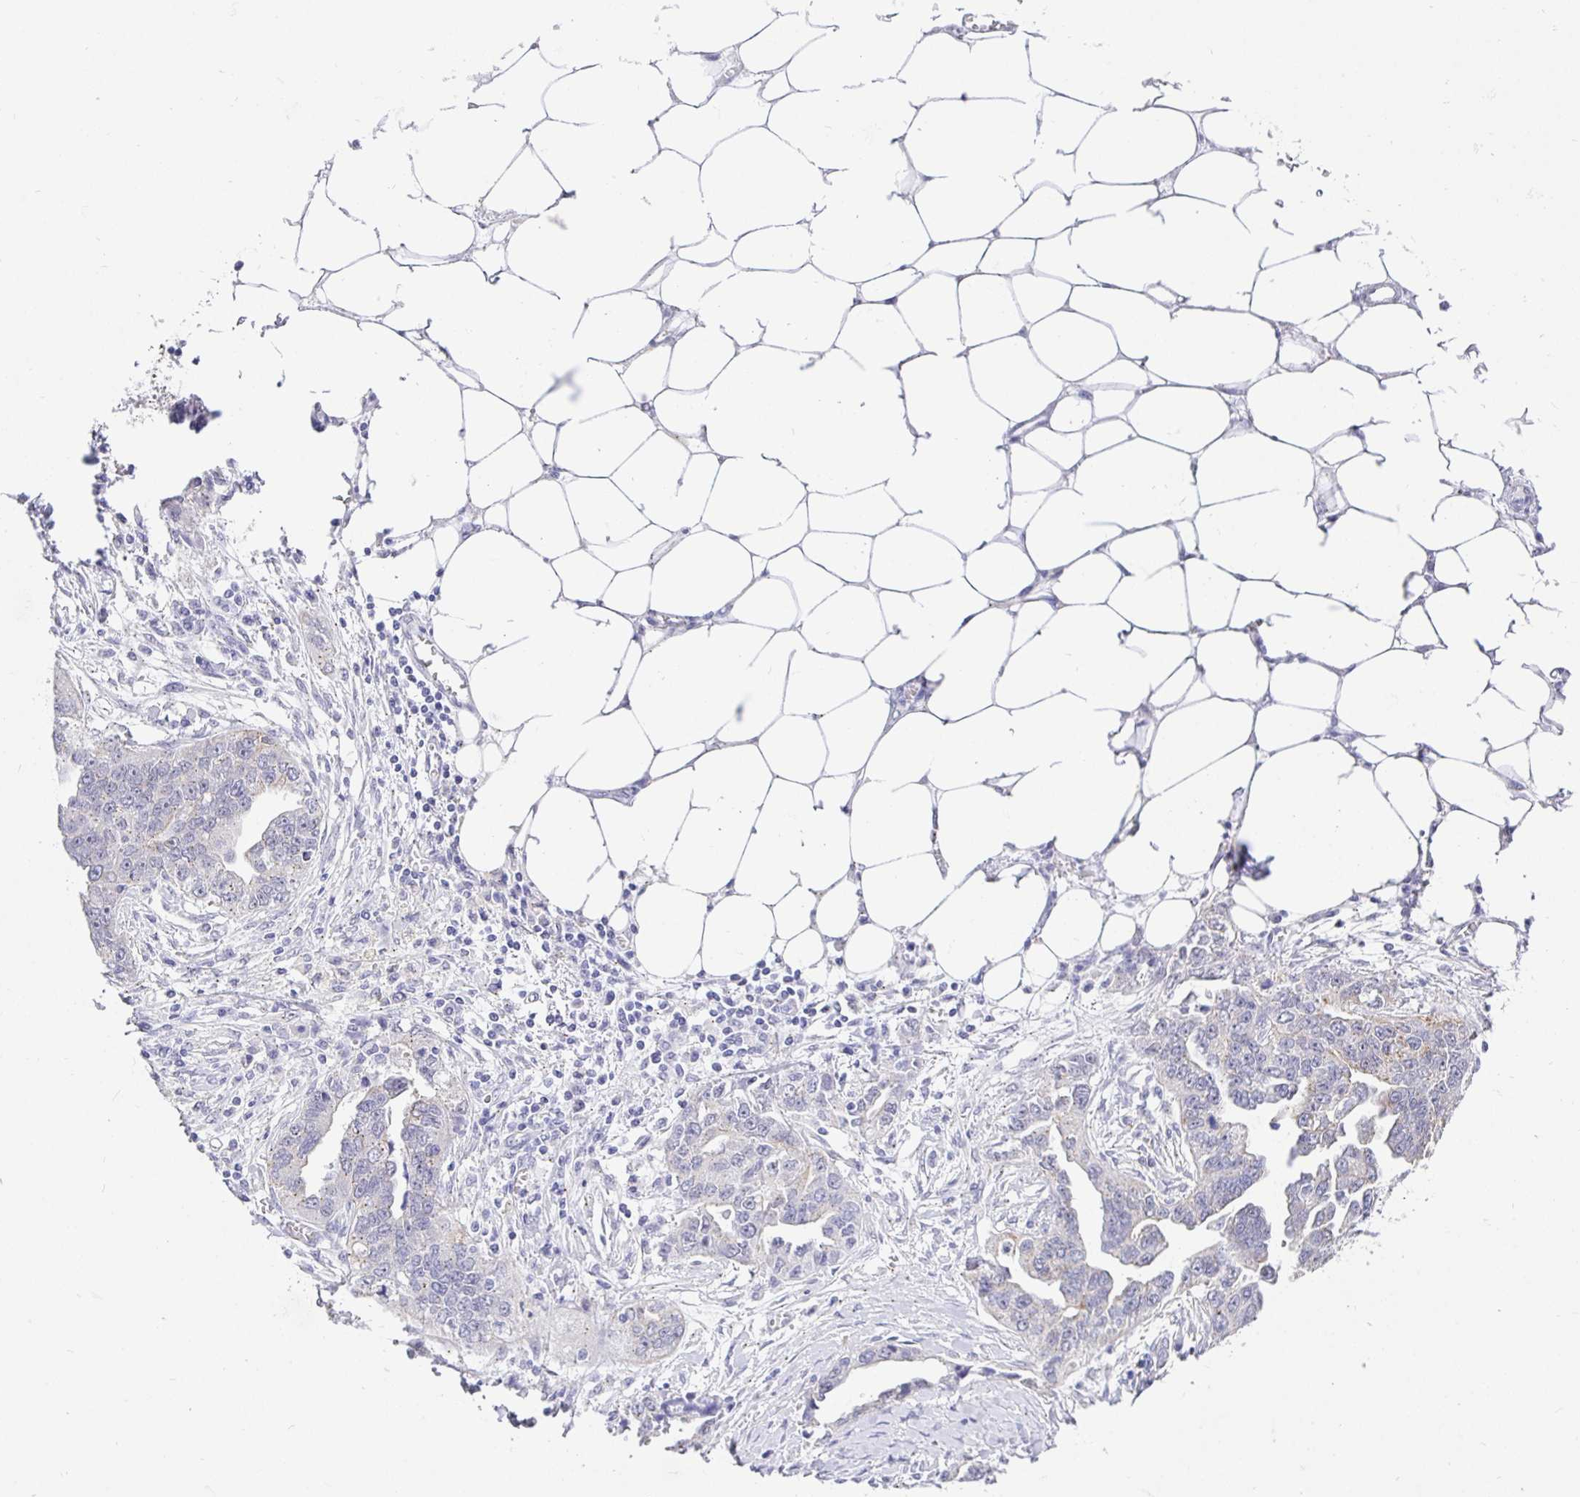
{"staining": {"intensity": "negative", "quantity": "none", "location": "none"}, "tissue": "ovarian cancer", "cell_type": "Tumor cells", "image_type": "cancer", "snomed": [{"axis": "morphology", "description": "Cystadenocarcinoma, serous, NOS"}, {"axis": "topography", "description": "Ovary"}], "caption": "A high-resolution micrograph shows immunohistochemistry staining of ovarian cancer, which reveals no significant positivity in tumor cells.", "gene": "EZHIP", "patient": {"sex": "female", "age": 75}}